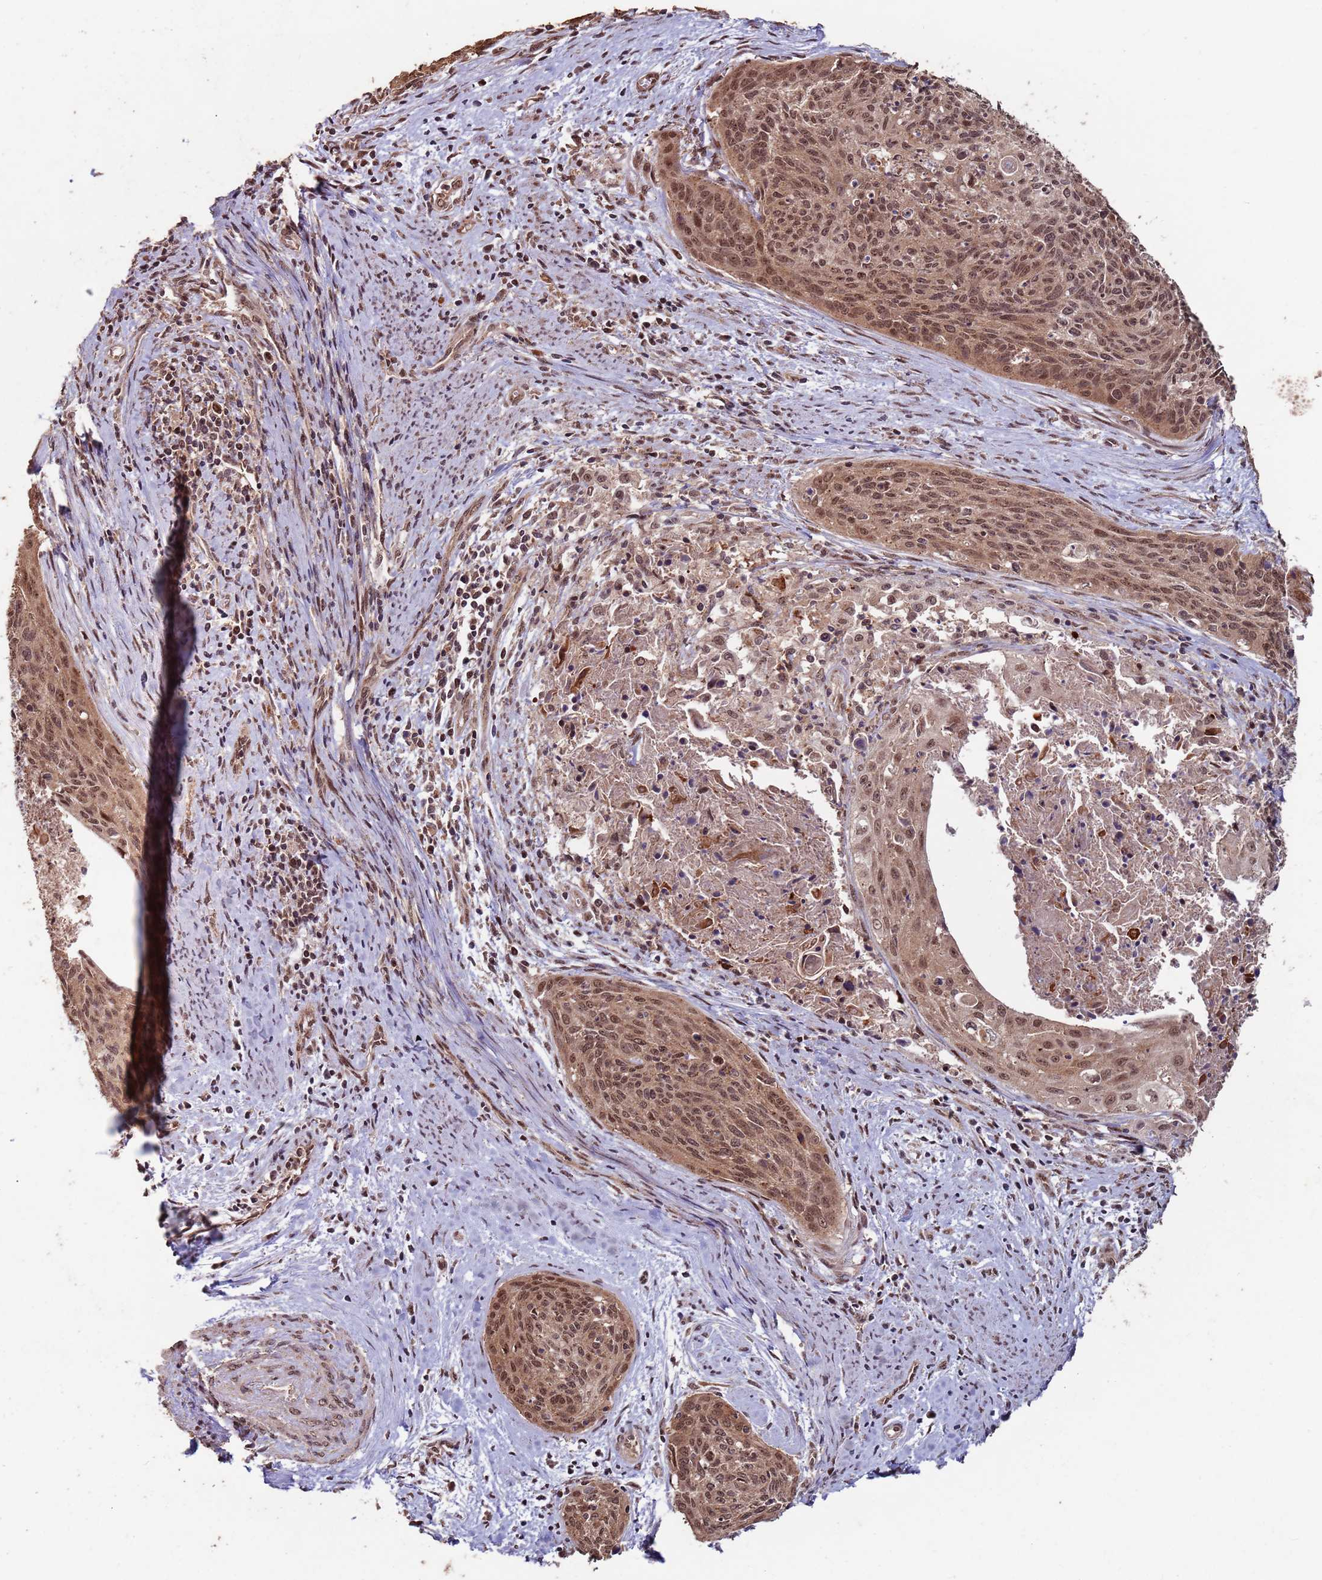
{"staining": {"intensity": "moderate", "quantity": ">75%", "location": "cytoplasmic/membranous,nuclear"}, "tissue": "cervical cancer", "cell_type": "Tumor cells", "image_type": "cancer", "snomed": [{"axis": "morphology", "description": "Squamous cell carcinoma, NOS"}, {"axis": "topography", "description": "Cervix"}], "caption": "Protein staining reveals moderate cytoplasmic/membranous and nuclear positivity in about >75% of tumor cells in squamous cell carcinoma (cervical).", "gene": "PRR7", "patient": {"sex": "female", "age": 55}}